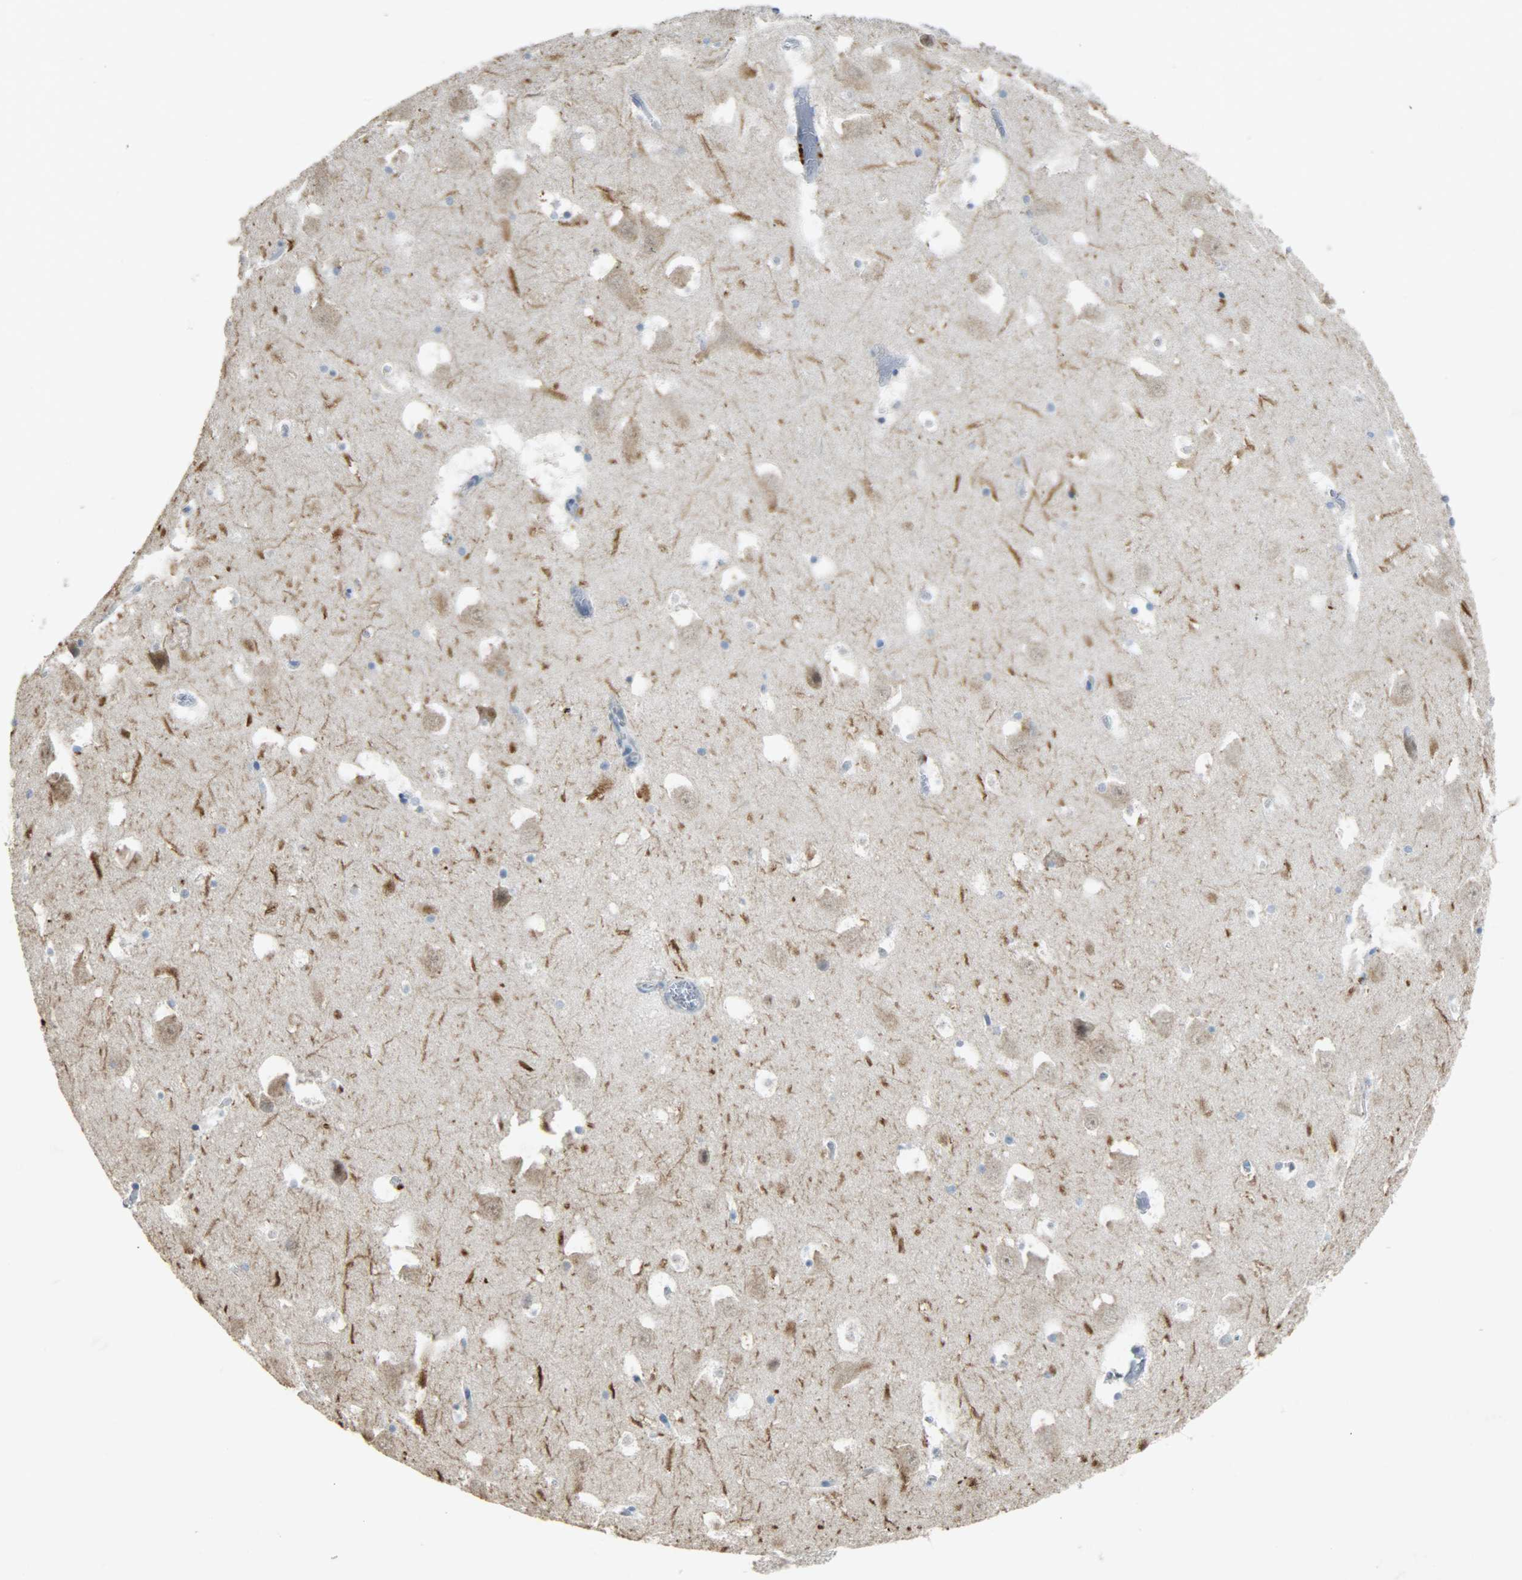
{"staining": {"intensity": "strong", "quantity": "25%-75%", "location": "cytoplasmic/membranous"}, "tissue": "hippocampus", "cell_type": "Glial cells", "image_type": "normal", "snomed": [{"axis": "morphology", "description": "Normal tissue, NOS"}, {"axis": "topography", "description": "Hippocampus"}], "caption": "High-magnification brightfield microscopy of normal hippocampus stained with DAB (3,3'-diaminobenzidine) (brown) and counterstained with hematoxylin (blue). glial cells exhibit strong cytoplasmic/membranous staining is appreciated in approximately25%-75% of cells.", "gene": "DNAJB6", "patient": {"sex": "male", "age": 45}}